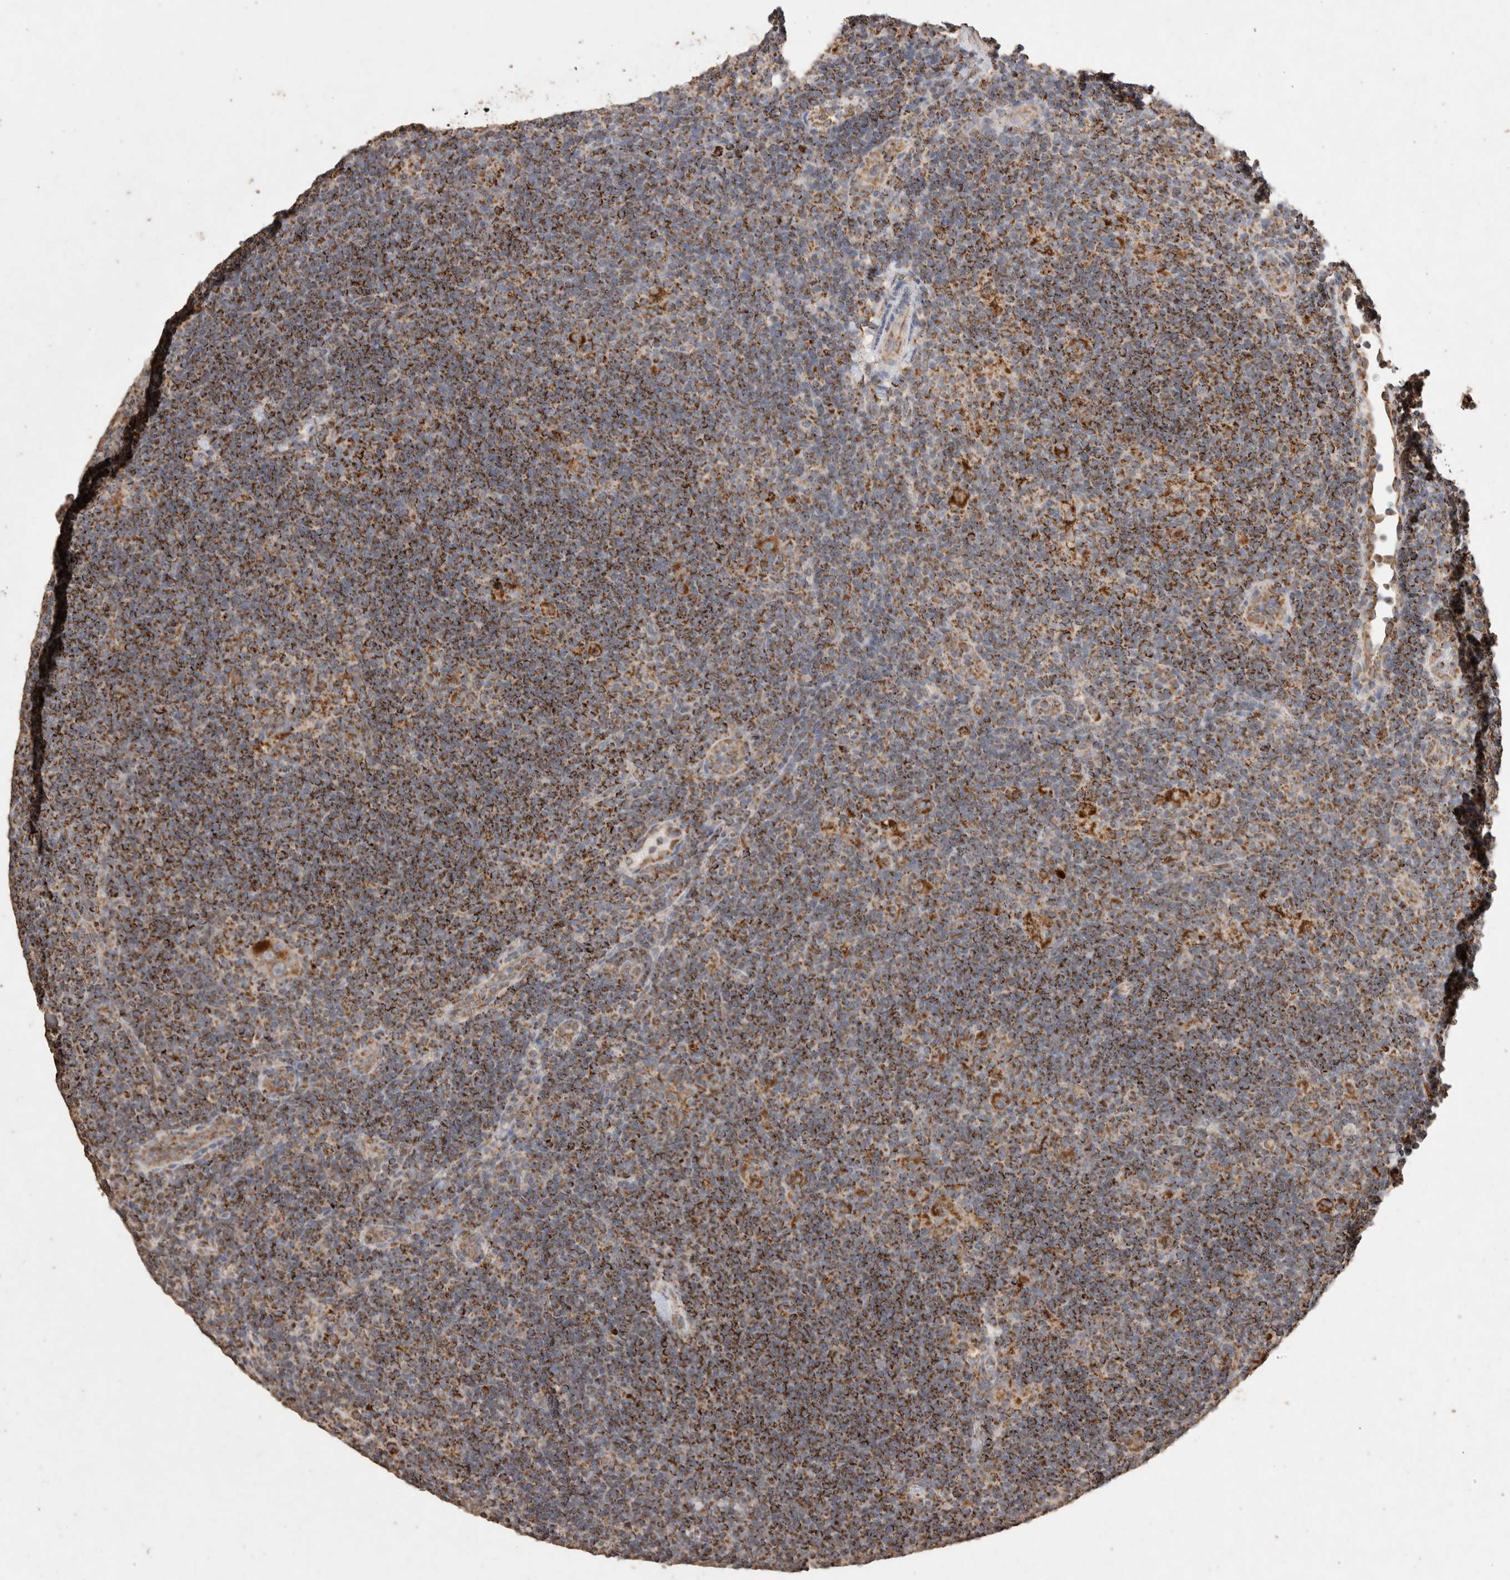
{"staining": {"intensity": "moderate", "quantity": ">75%", "location": "cytoplasmic/membranous"}, "tissue": "lymphoma", "cell_type": "Tumor cells", "image_type": "cancer", "snomed": [{"axis": "morphology", "description": "Hodgkin's disease, NOS"}, {"axis": "topography", "description": "Lymph node"}], "caption": "Moderate cytoplasmic/membranous protein staining is identified in approximately >75% of tumor cells in Hodgkin's disease.", "gene": "ACADM", "patient": {"sex": "female", "age": 57}}